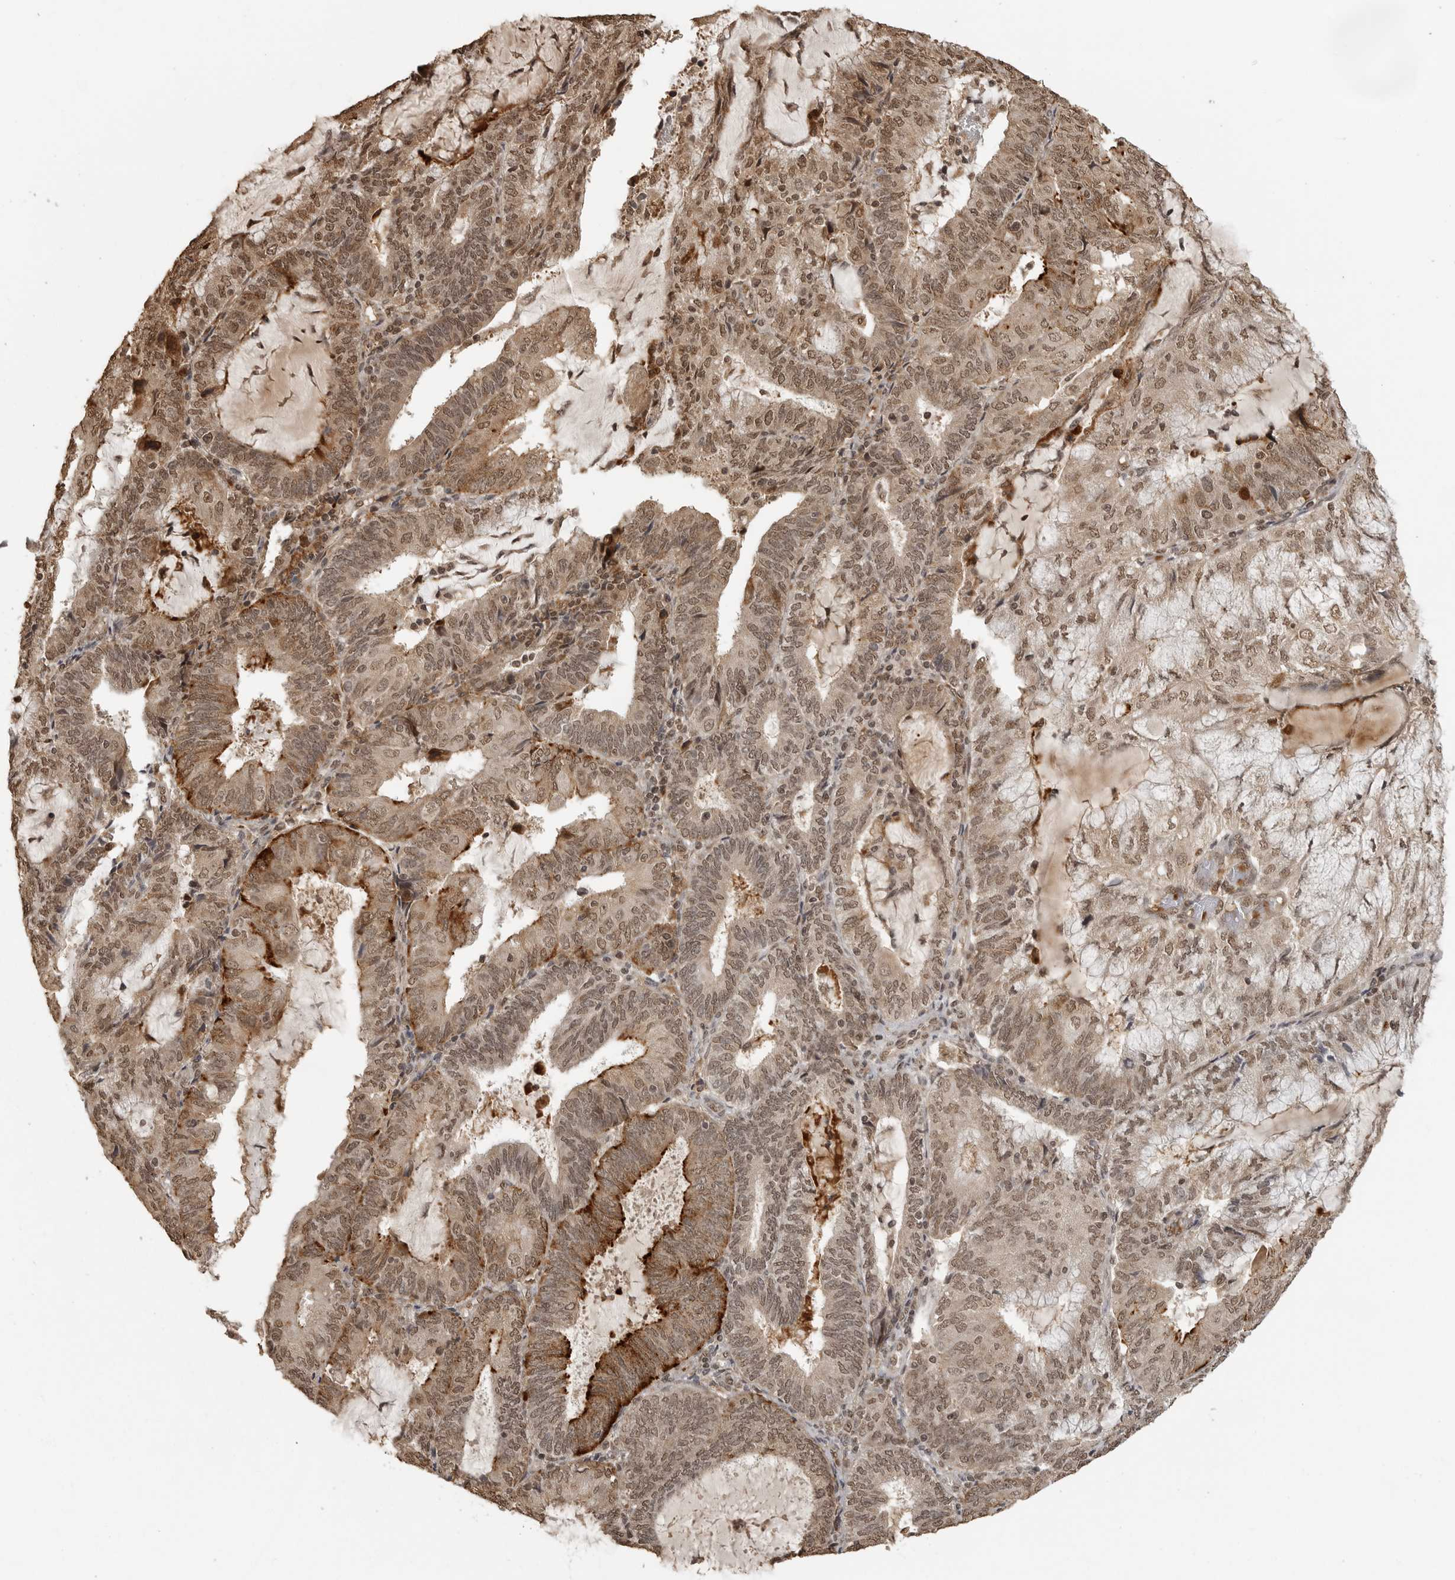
{"staining": {"intensity": "moderate", "quantity": ">75%", "location": "cytoplasmic/membranous,nuclear"}, "tissue": "endometrial cancer", "cell_type": "Tumor cells", "image_type": "cancer", "snomed": [{"axis": "morphology", "description": "Adenocarcinoma, NOS"}, {"axis": "topography", "description": "Endometrium"}], "caption": "Immunohistochemistry (IHC) of human endometrial cancer (adenocarcinoma) exhibits medium levels of moderate cytoplasmic/membranous and nuclear expression in approximately >75% of tumor cells. (DAB IHC with brightfield microscopy, high magnification).", "gene": "CLOCK", "patient": {"sex": "female", "age": 81}}